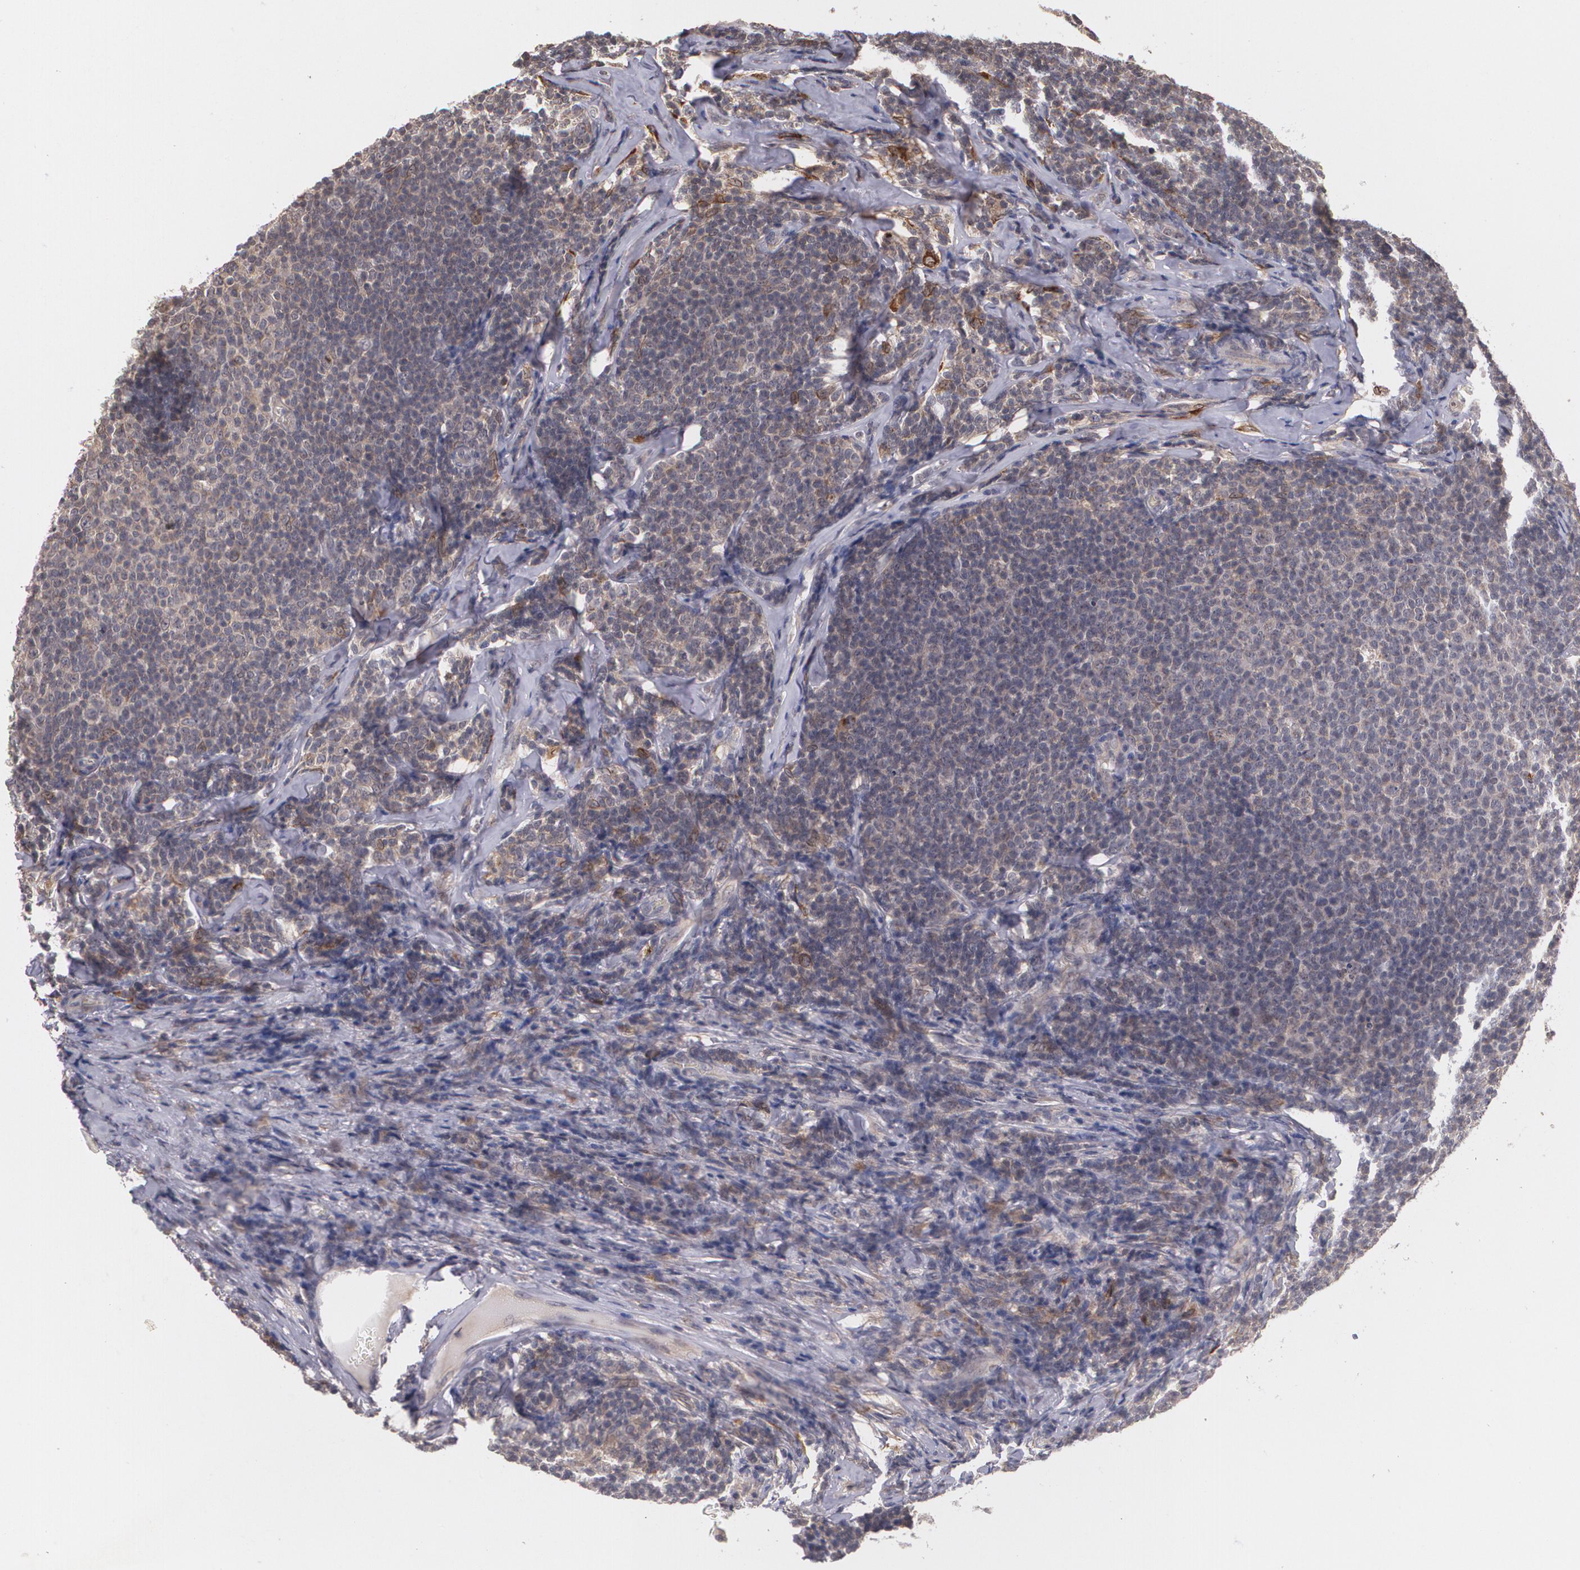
{"staining": {"intensity": "weak", "quantity": "25%-75%", "location": "cytoplasmic/membranous"}, "tissue": "lymphoma", "cell_type": "Tumor cells", "image_type": "cancer", "snomed": [{"axis": "morphology", "description": "Malignant lymphoma, non-Hodgkin's type, Low grade"}, {"axis": "topography", "description": "Lymph node"}], "caption": "Immunohistochemical staining of human lymphoma exhibits weak cytoplasmic/membranous protein positivity in approximately 25%-75% of tumor cells. (Brightfield microscopy of DAB IHC at high magnification).", "gene": "IFNGR2", "patient": {"sex": "male", "age": 74}}